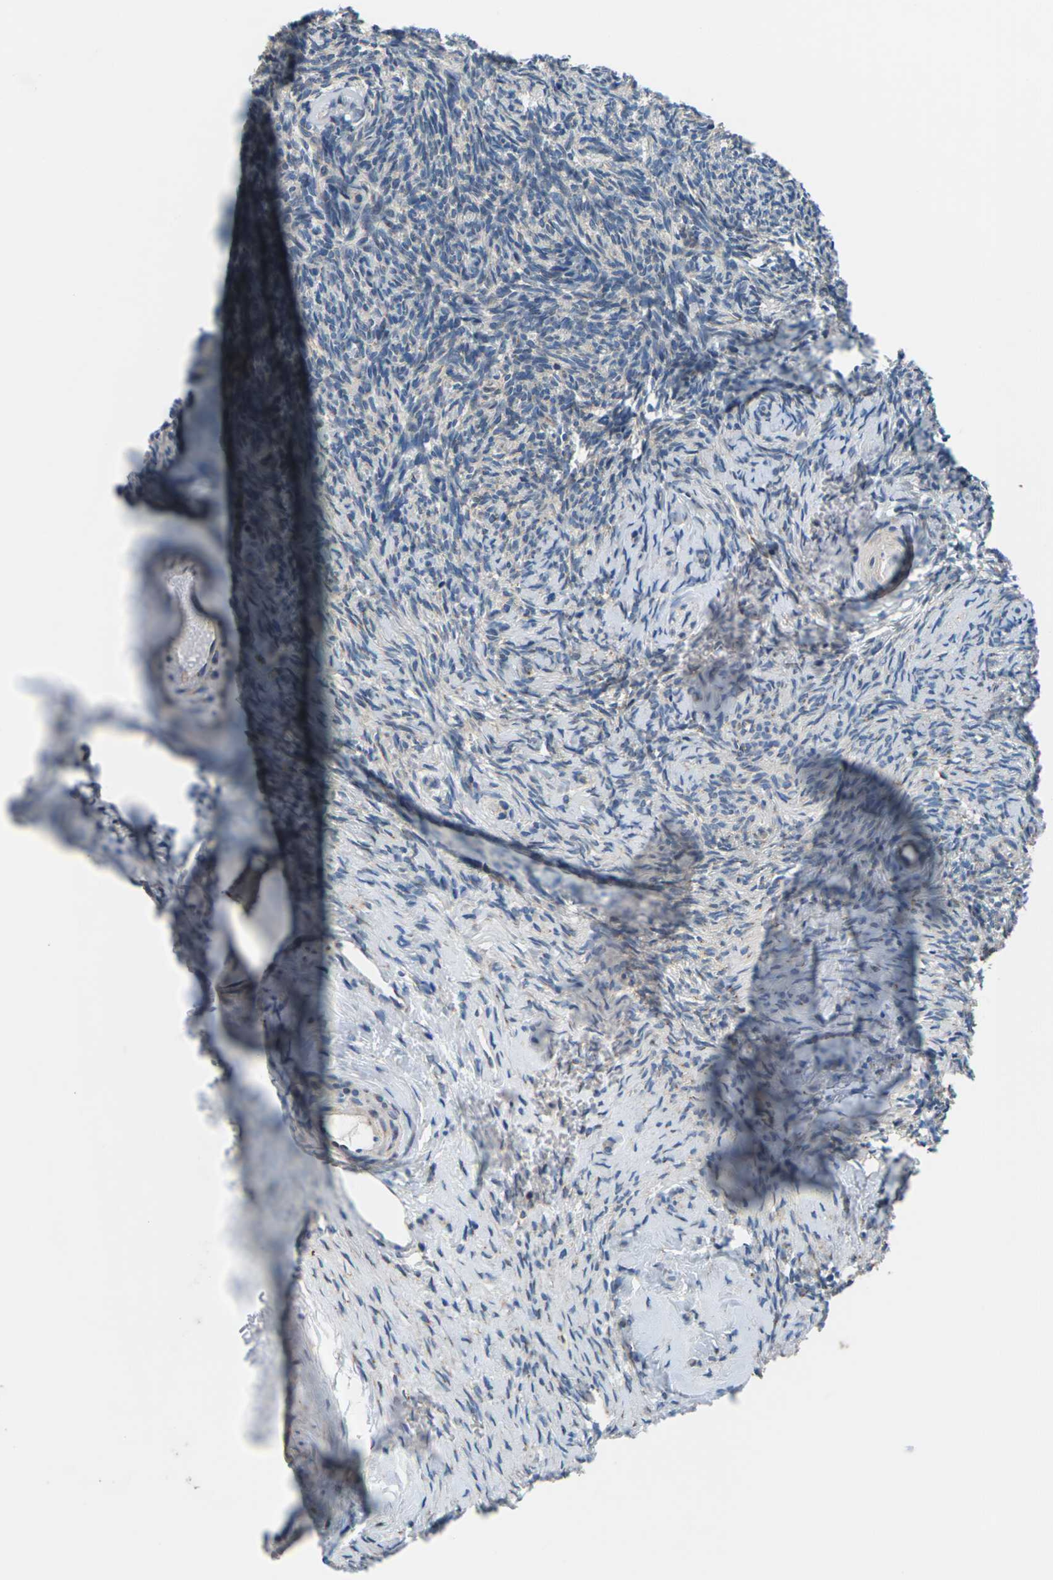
{"staining": {"intensity": "negative", "quantity": "none", "location": "none"}, "tissue": "ovary", "cell_type": "Ovarian stroma cells", "image_type": "normal", "snomed": [{"axis": "morphology", "description": "Normal tissue, NOS"}, {"axis": "topography", "description": "Ovary"}], "caption": "DAB (3,3'-diaminobenzidine) immunohistochemical staining of normal ovary demonstrates no significant staining in ovarian stroma cells.", "gene": "GABRP", "patient": {"sex": "female", "age": 60}}